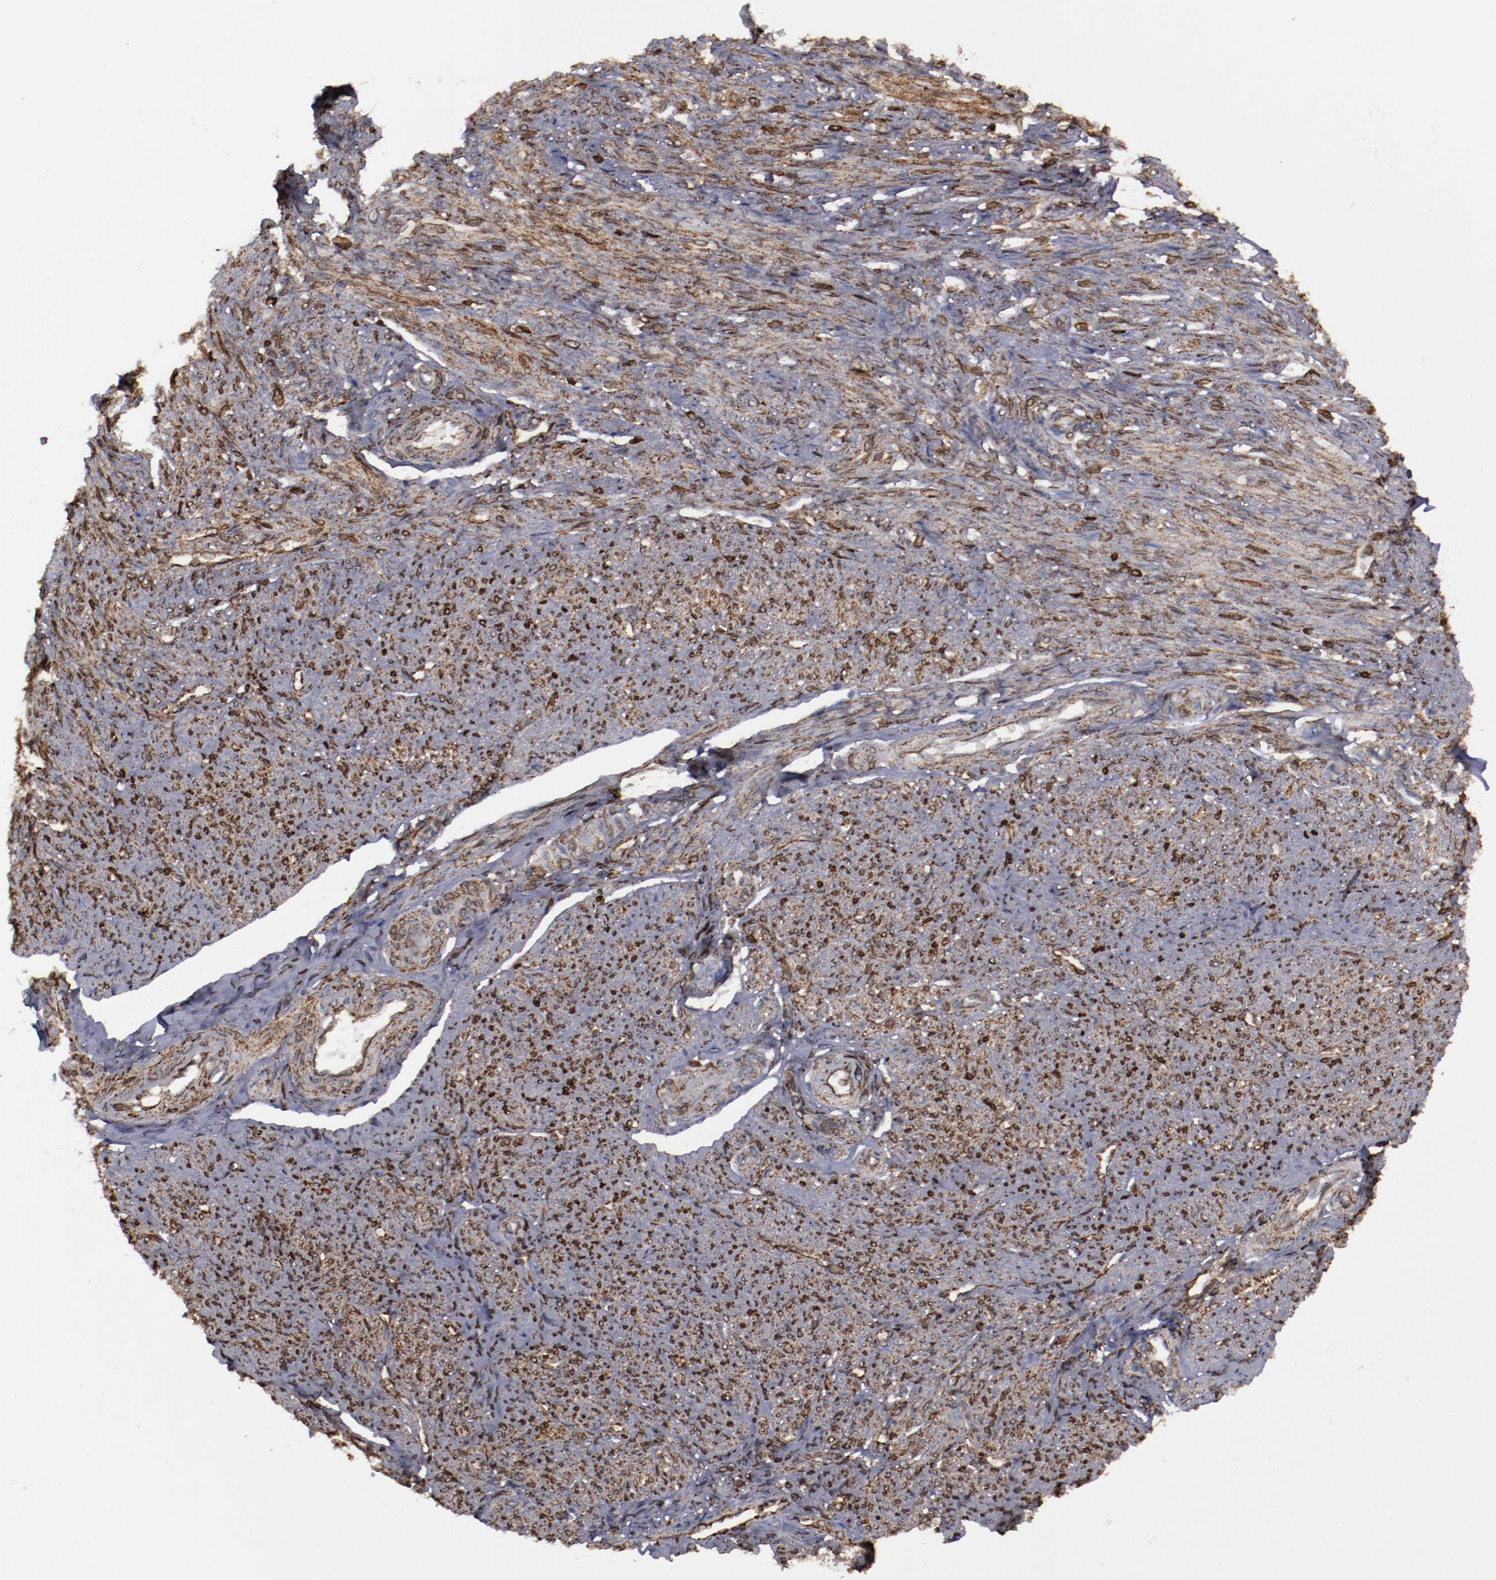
{"staining": {"intensity": "moderate", "quantity": "25%-75%", "location": "cytoplasmic/membranous"}, "tissue": "smooth muscle", "cell_type": "Smooth muscle cells", "image_type": "normal", "snomed": [{"axis": "morphology", "description": "Normal tissue, NOS"}, {"axis": "topography", "description": "Smooth muscle"}], "caption": "Smooth muscle stained for a protein shows moderate cytoplasmic/membranous positivity in smooth muscle cells. (DAB = brown stain, brightfield microscopy at high magnification).", "gene": "ERLIN2", "patient": {"sex": "female", "age": 65}}